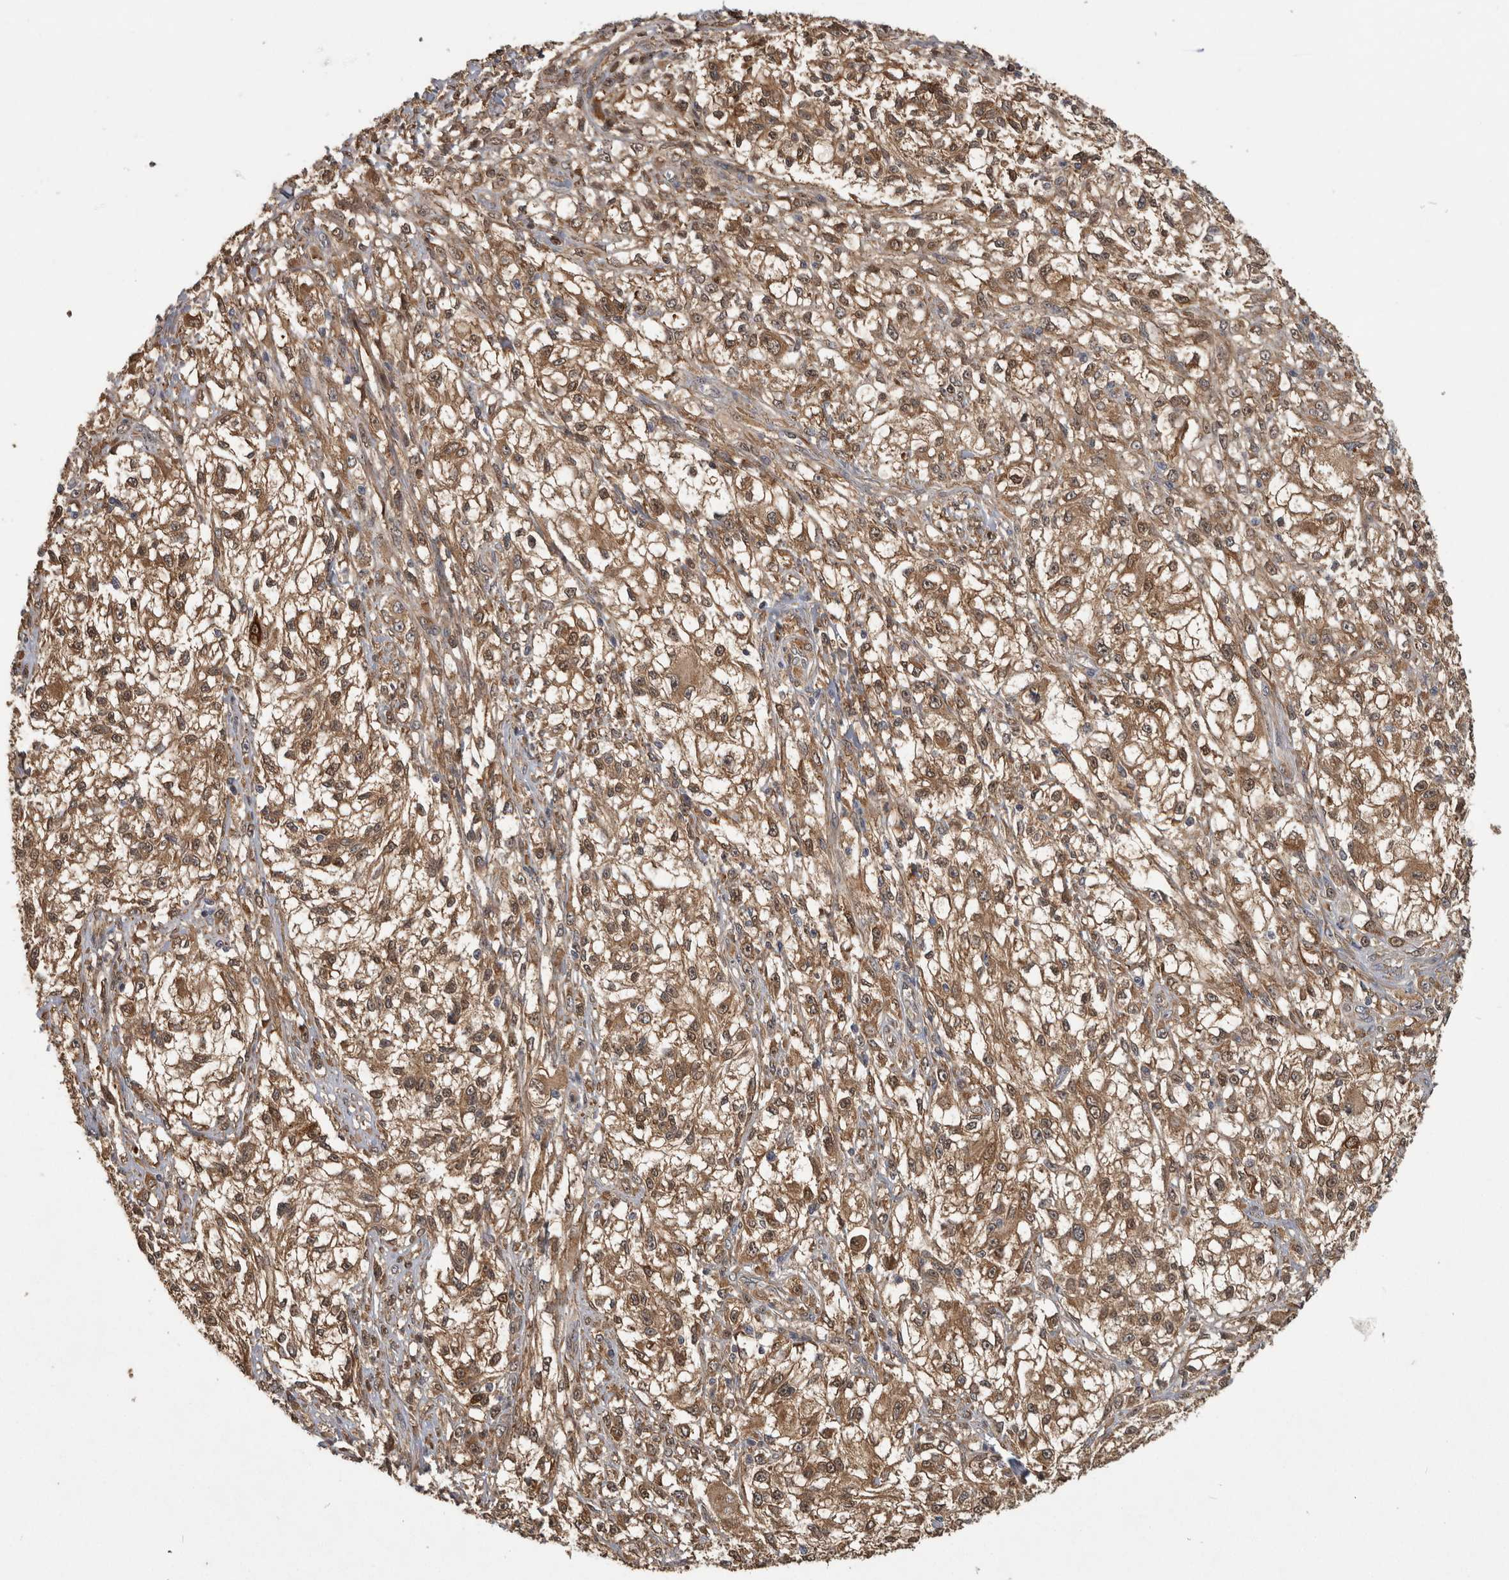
{"staining": {"intensity": "moderate", "quantity": ">75%", "location": "cytoplasmic/membranous"}, "tissue": "melanoma", "cell_type": "Tumor cells", "image_type": "cancer", "snomed": [{"axis": "morphology", "description": "Malignant melanoma, NOS"}, {"axis": "topography", "description": "Skin of head"}], "caption": "IHC of melanoma demonstrates medium levels of moderate cytoplasmic/membranous staining in approximately >75% of tumor cells. The protein of interest is shown in brown color, while the nuclei are stained blue.", "gene": "ATXN2", "patient": {"sex": "male", "age": 83}}